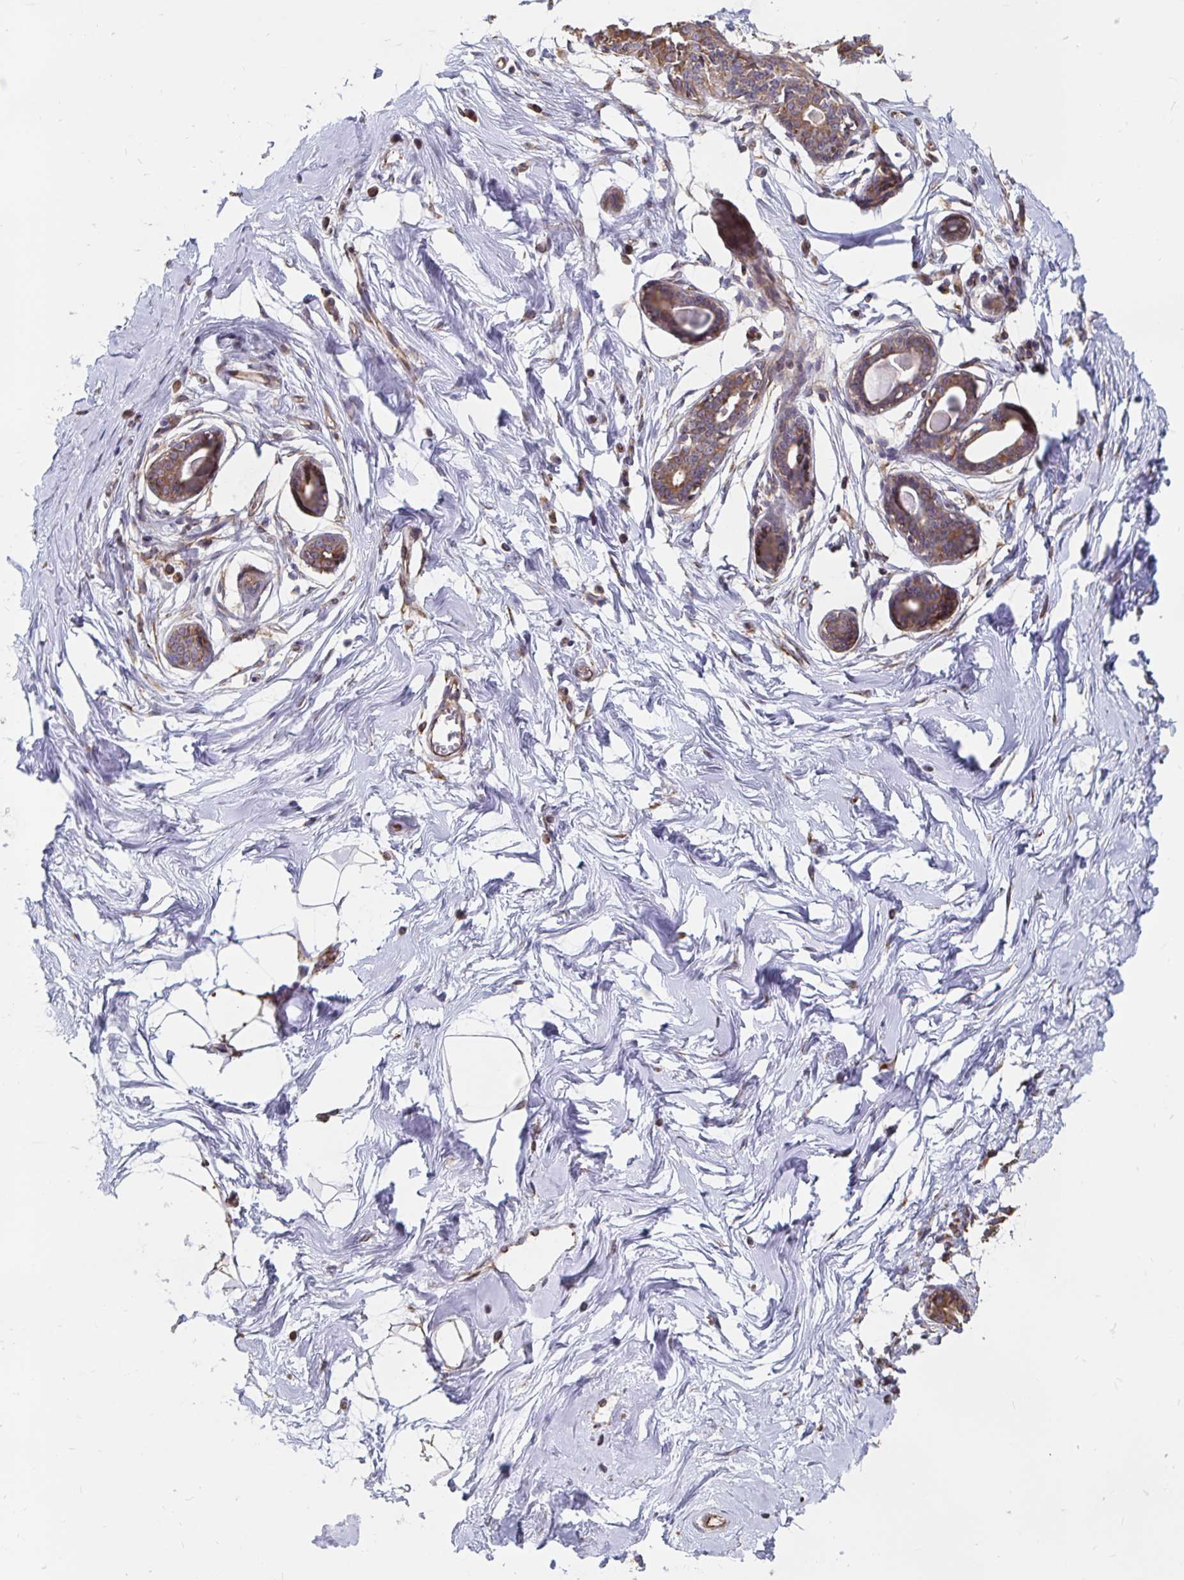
{"staining": {"intensity": "negative", "quantity": "none", "location": "none"}, "tissue": "breast", "cell_type": "Adipocytes", "image_type": "normal", "snomed": [{"axis": "morphology", "description": "Normal tissue, NOS"}, {"axis": "topography", "description": "Breast"}], "caption": "An image of breast stained for a protein demonstrates no brown staining in adipocytes.", "gene": "BCAP29", "patient": {"sex": "female", "age": 45}}